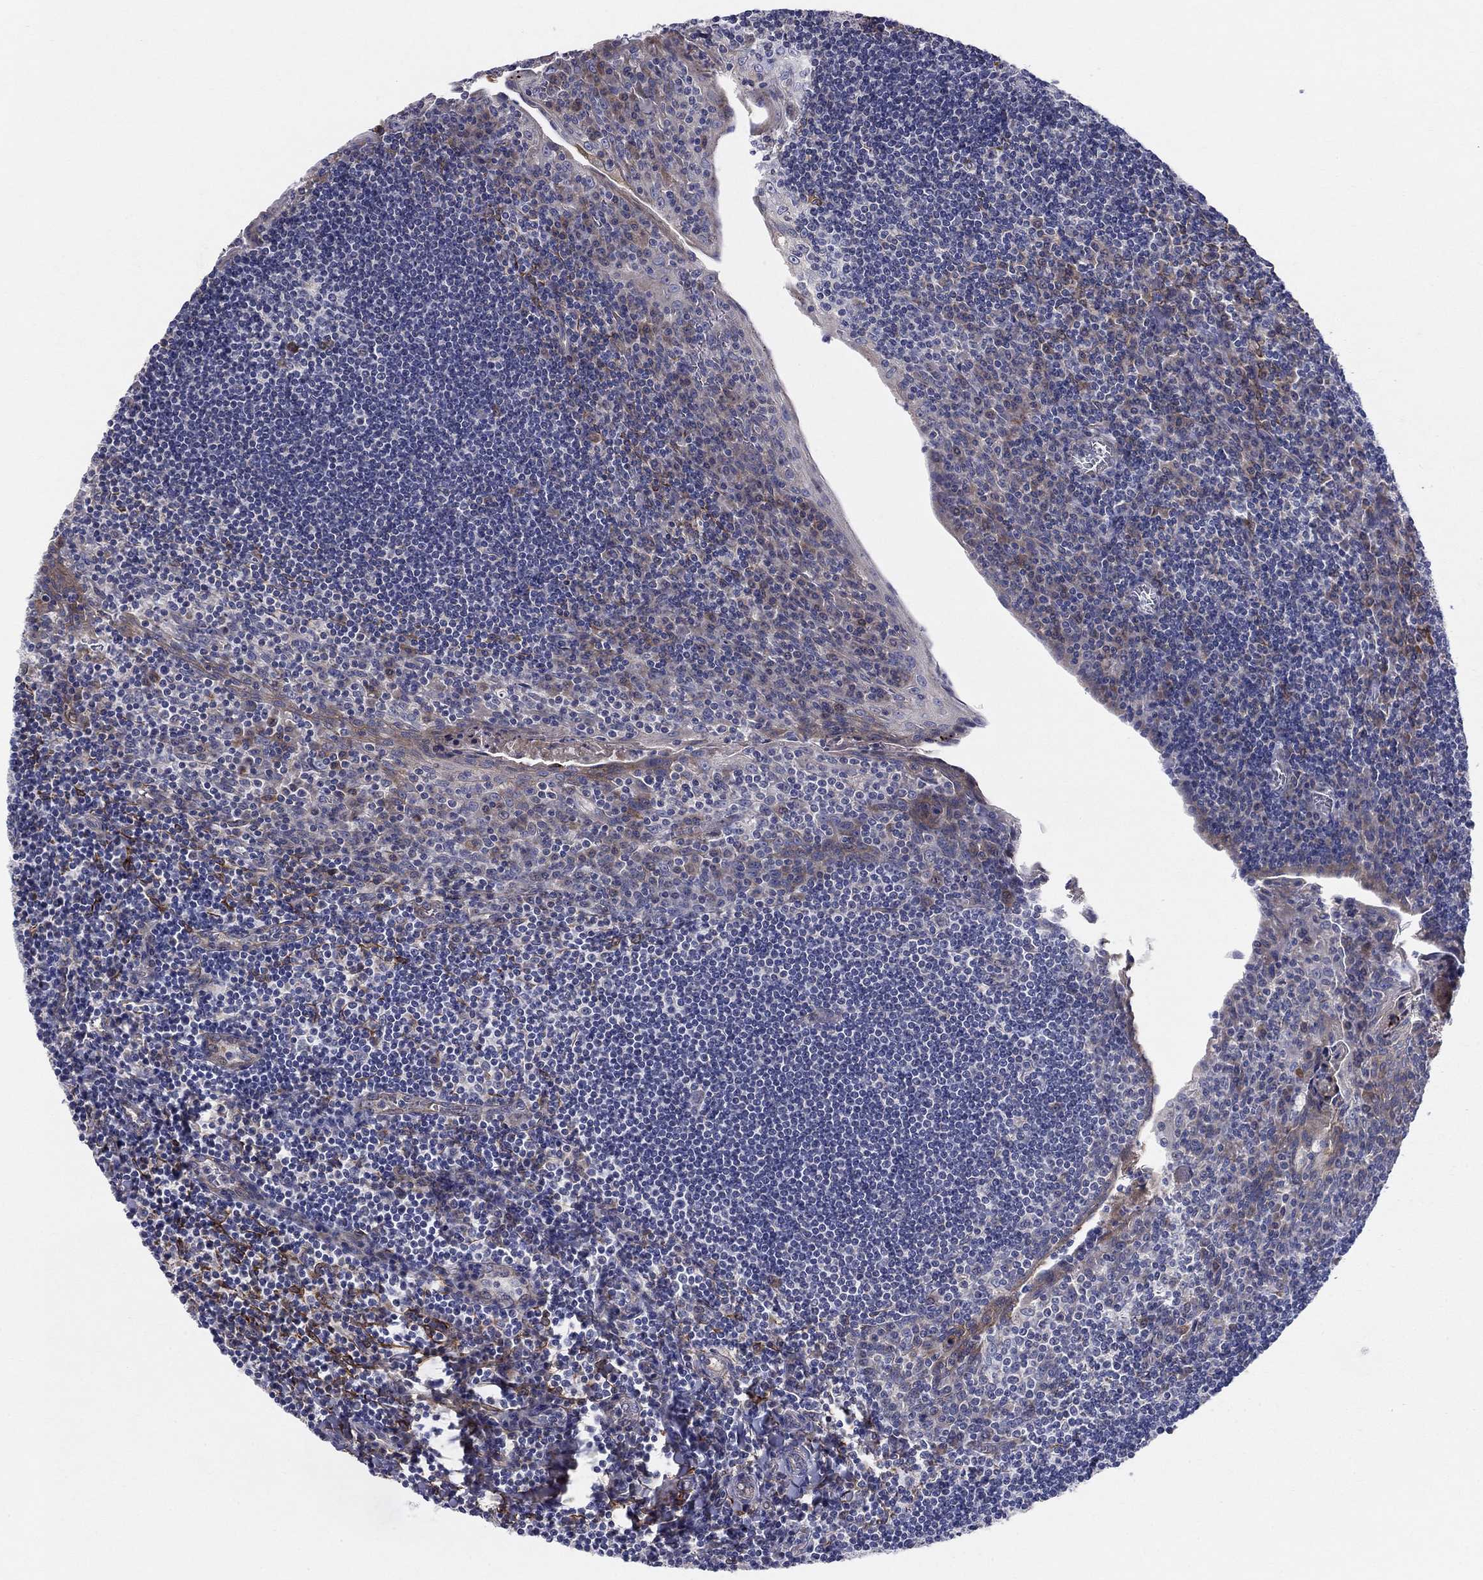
{"staining": {"intensity": "negative", "quantity": "none", "location": "none"}, "tissue": "tonsil", "cell_type": "Germinal center cells", "image_type": "normal", "snomed": [{"axis": "morphology", "description": "Normal tissue, NOS"}, {"axis": "topography", "description": "Tonsil"}], "caption": "Unremarkable tonsil was stained to show a protein in brown. There is no significant staining in germinal center cells. (DAB immunohistochemistry (IHC), high magnification).", "gene": "EMP2", "patient": {"sex": "female", "age": 12}}